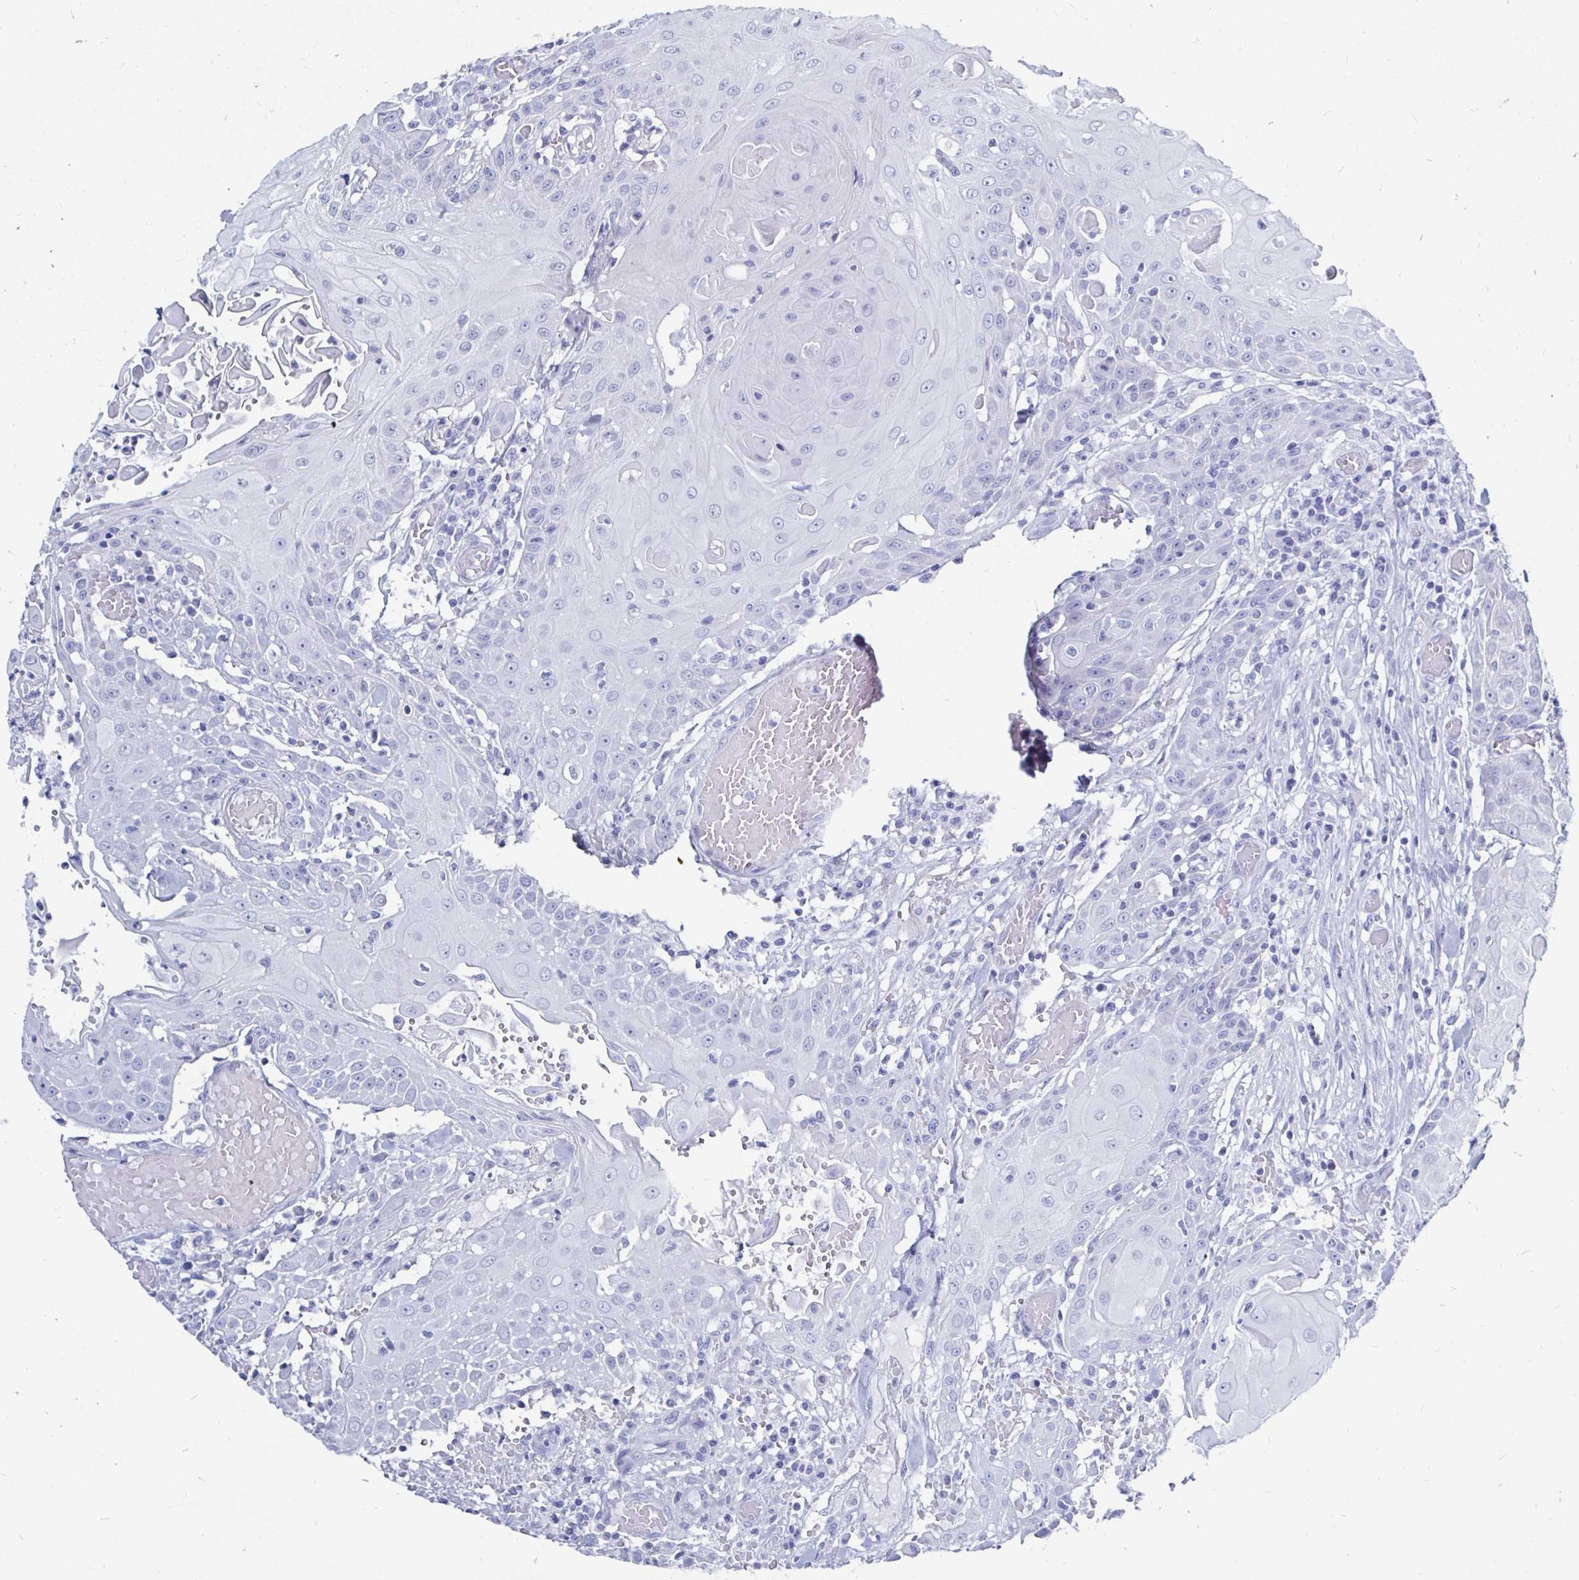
{"staining": {"intensity": "negative", "quantity": "none", "location": "none"}, "tissue": "head and neck cancer", "cell_type": "Tumor cells", "image_type": "cancer", "snomed": [{"axis": "morphology", "description": "Normal tissue, NOS"}, {"axis": "morphology", "description": "Squamous cell carcinoma, NOS"}, {"axis": "topography", "description": "Oral tissue"}, {"axis": "topography", "description": "Head-Neck"}], "caption": "High magnification brightfield microscopy of head and neck squamous cell carcinoma stained with DAB (3,3'-diaminobenzidine) (brown) and counterstained with hematoxylin (blue): tumor cells show no significant positivity.", "gene": "LUZP4", "patient": {"sex": "female", "age": 55}}